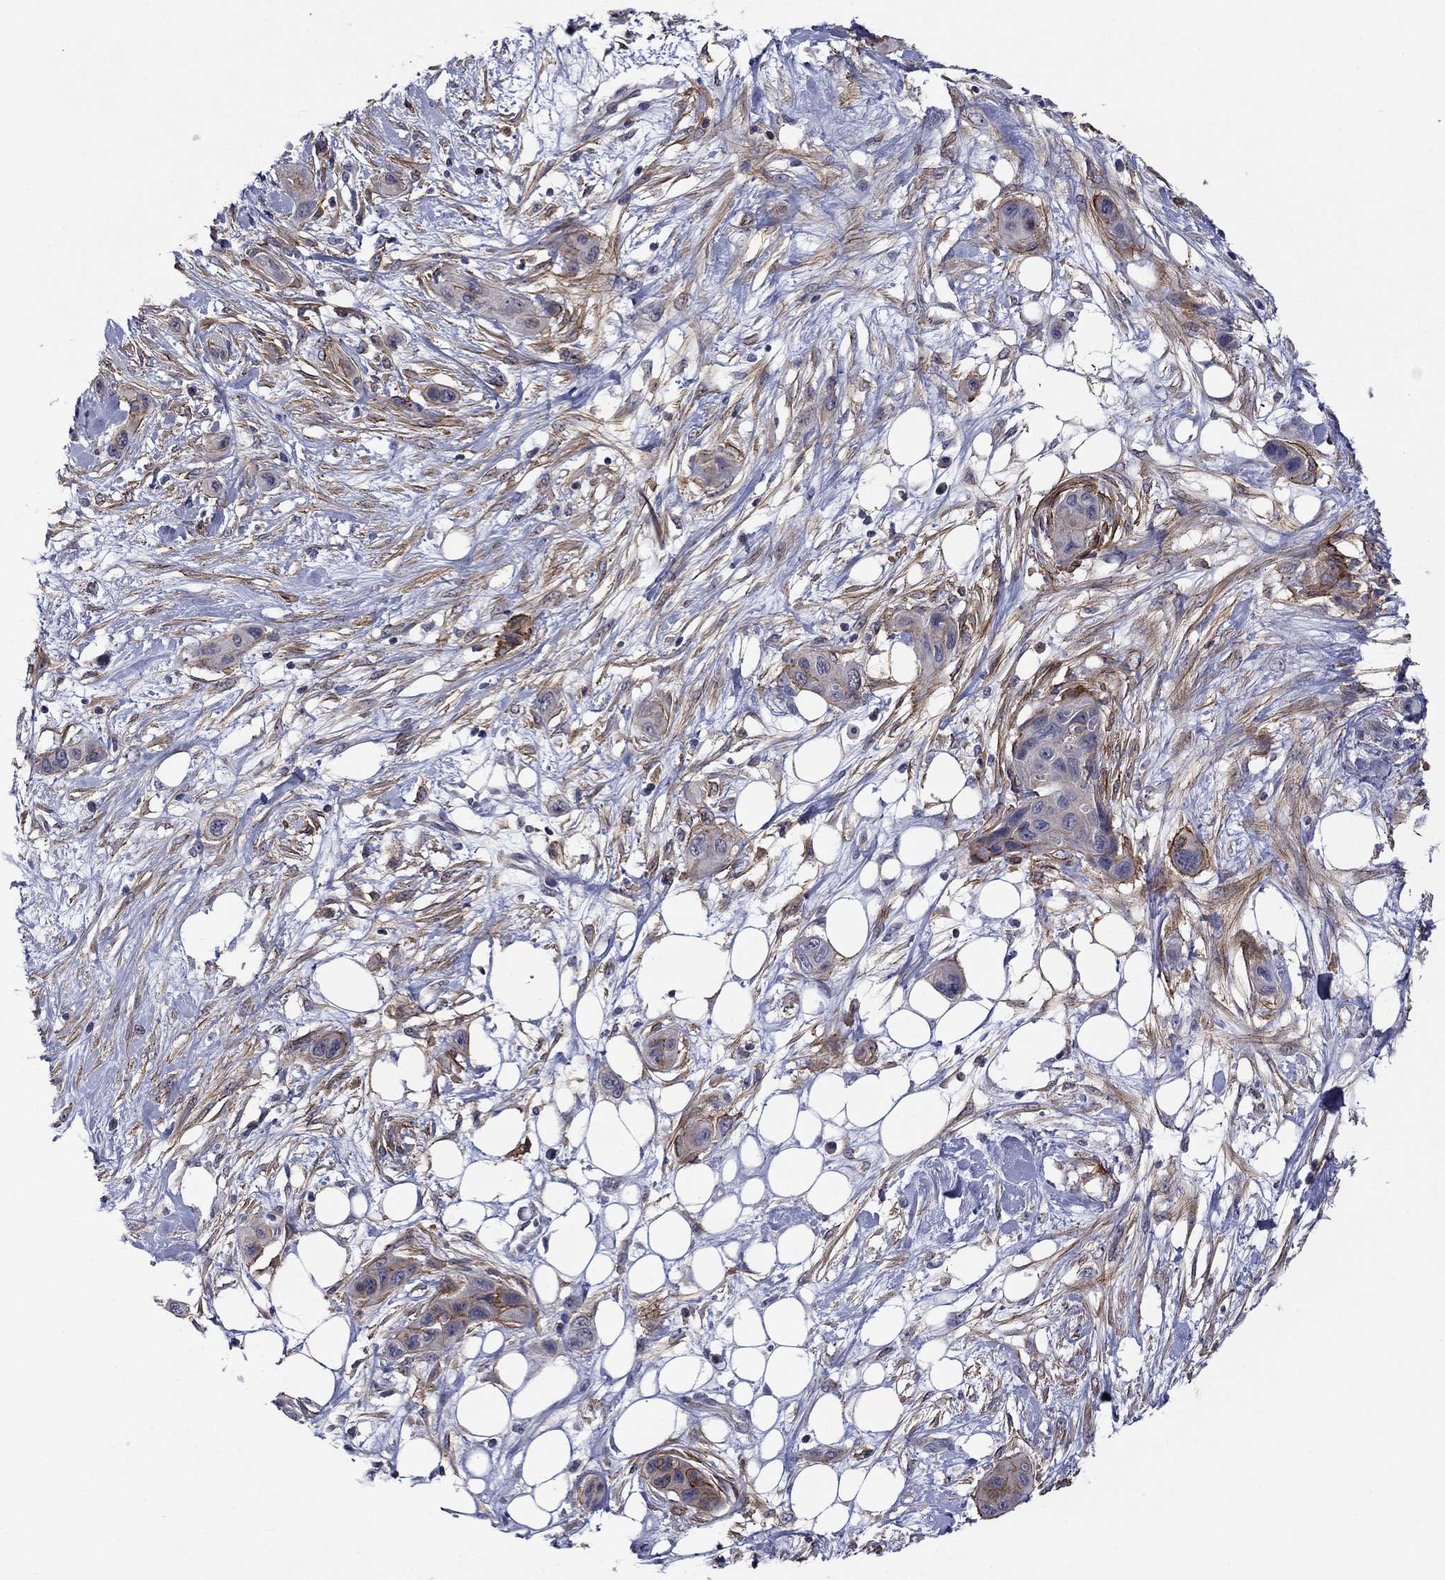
{"staining": {"intensity": "strong", "quantity": "<25%", "location": "cytoplasmic/membranous"}, "tissue": "skin cancer", "cell_type": "Tumor cells", "image_type": "cancer", "snomed": [{"axis": "morphology", "description": "Squamous cell carcinoma, NOS"}, {"axis": "topography", "description": "Skin"}], "caption": "Immunohistochemistry (IHC) of skin cancer exhibits medium levels of strong cytoplasmic/membranous positivity in about <25% of tumor cells.", "gene": "LMO7", "patient": {"sex": "male", "age": 79}}